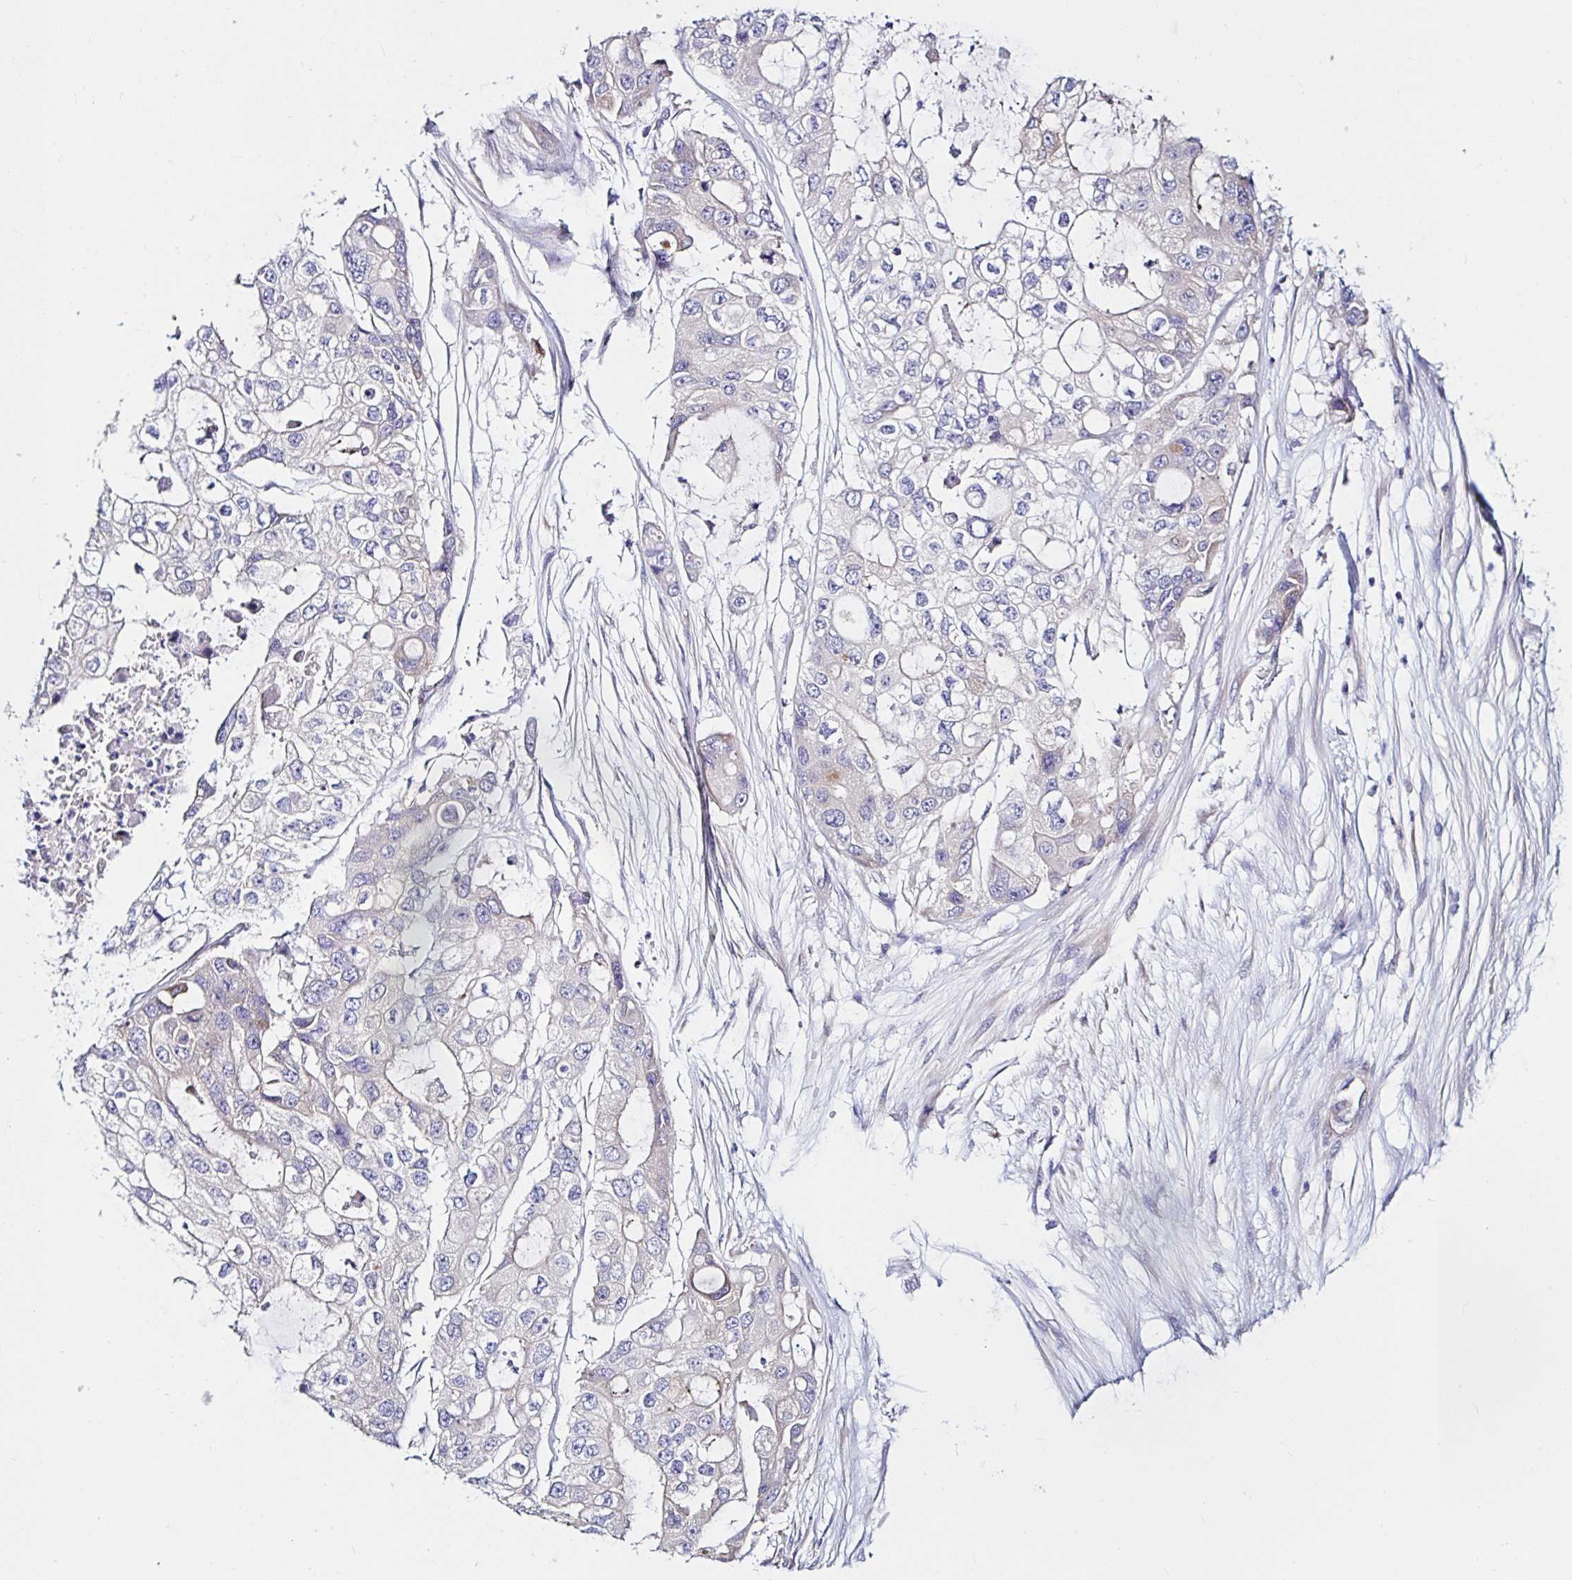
{"staining": {"intensity": "negative", "quantity": "none", "location": "none"}, "tissue": "ovarian cancer", "cell_type": "Tumor cells", "image_type": "cancer", "snomed": [{"axis": "morphology", "description": "Cystadenocarcinoma, serous, NOS"}, {"axis": "topography", "description": "Ovary"}], "caption": "Ovarian cancer was stained to show a protein in brown. There is no significant positivity in tumor cells. (DAB (3,3'-diaminobenzidine) IHC with hematoxylin counter stain).", "gene": "VSIG2", "patient": {"sex": "female", "age": 56}}